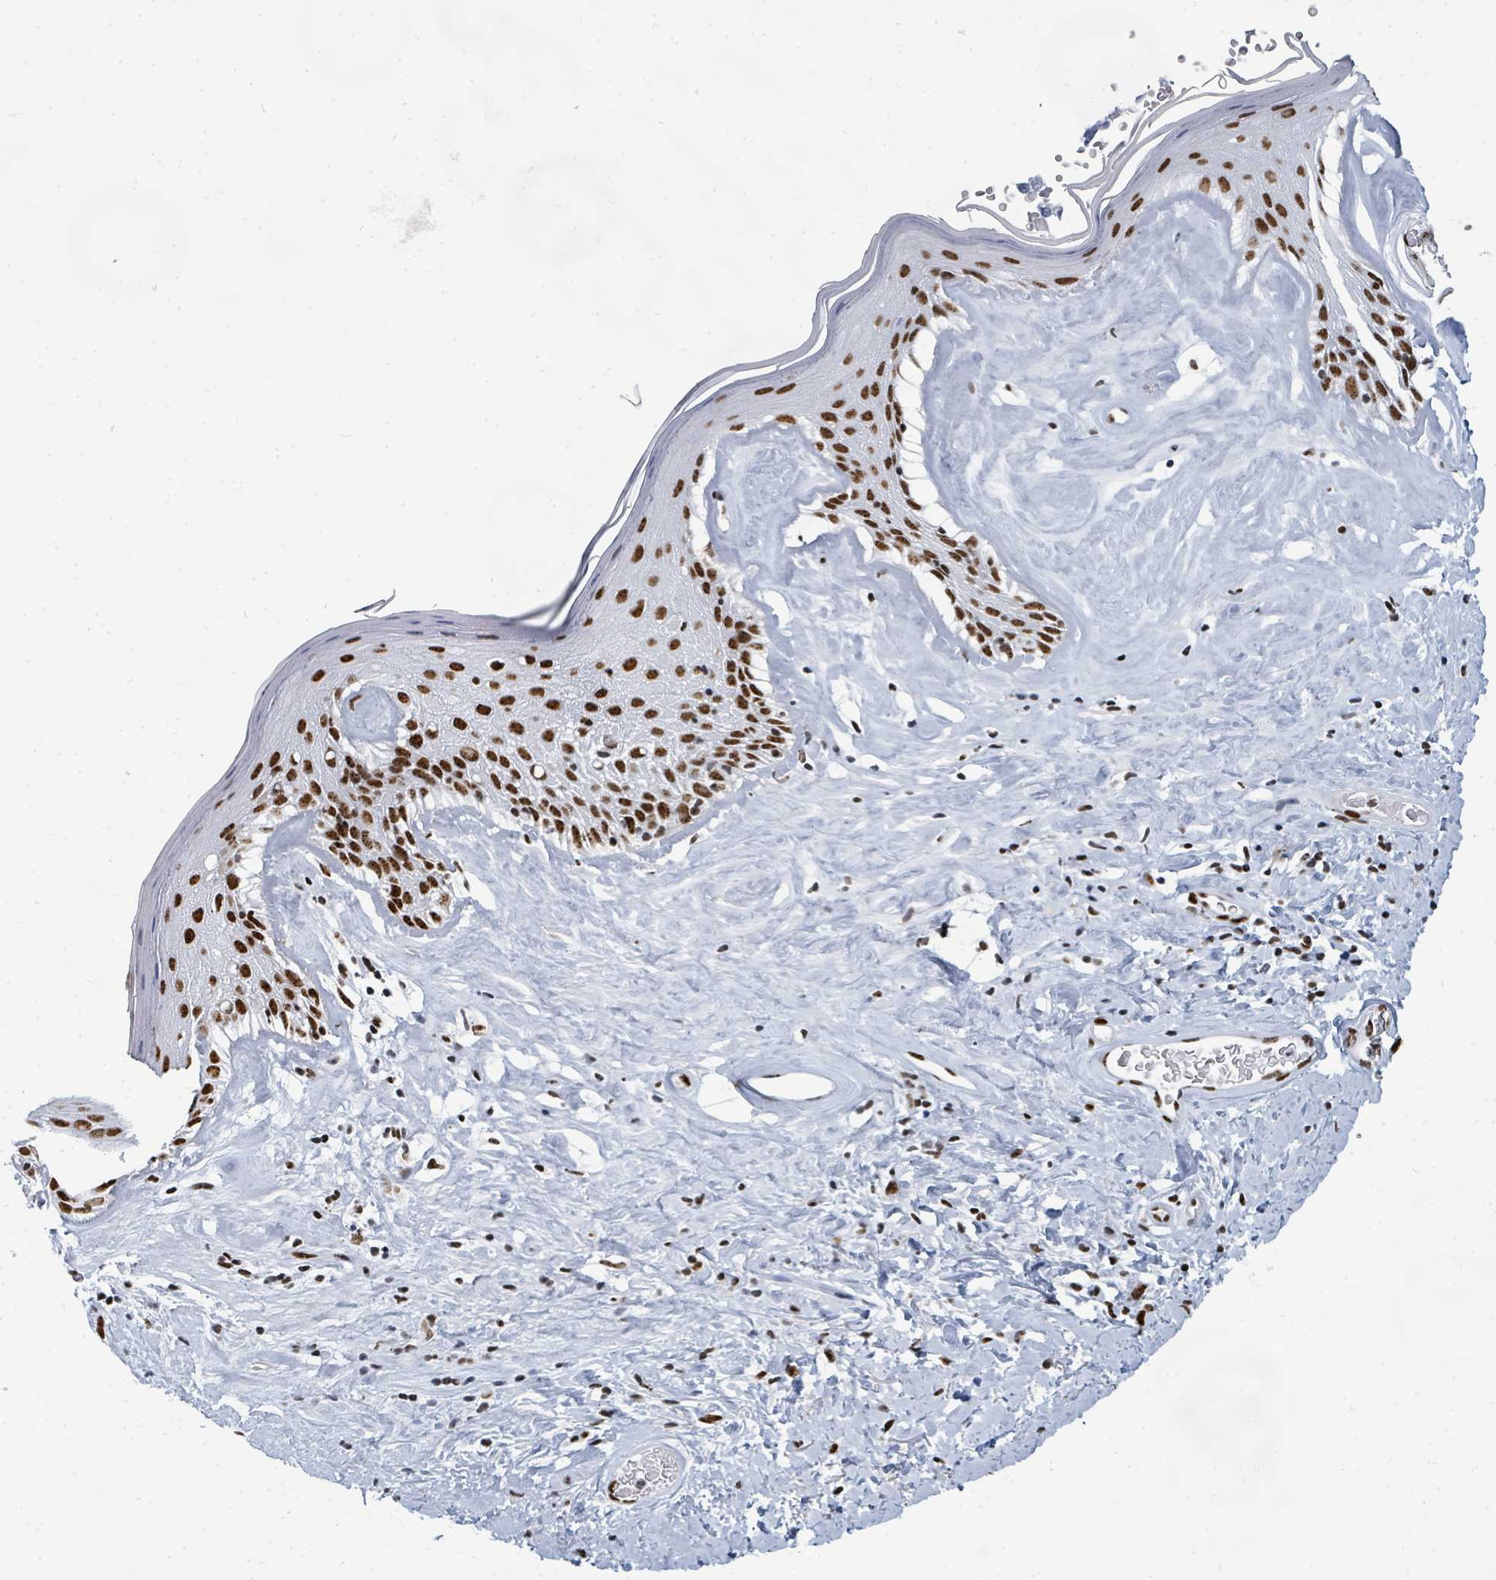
{"staining": {"intensity": "strong", "quantity": ">75%", "location": "nuclear"}, "tissue": "skin", "cell_type": "Epidermal cells", "image_type": "normal", "snomed": [{"axis": "morphology", "description": "Normal tissue, NOS"}, {"axis": "morphology", "description": "Inflammation, NOS"}, {"axis": "topography", "description": "Vulva"}], "caption": "A histopathology image of skin stained for a protein displays strong nuclear brown staining in epidermal cells. (Brightfield microscopy of DAB IHC at high magnification).", "gene": "SUMO2", "patient": {"sex": "female", "age": 86}}